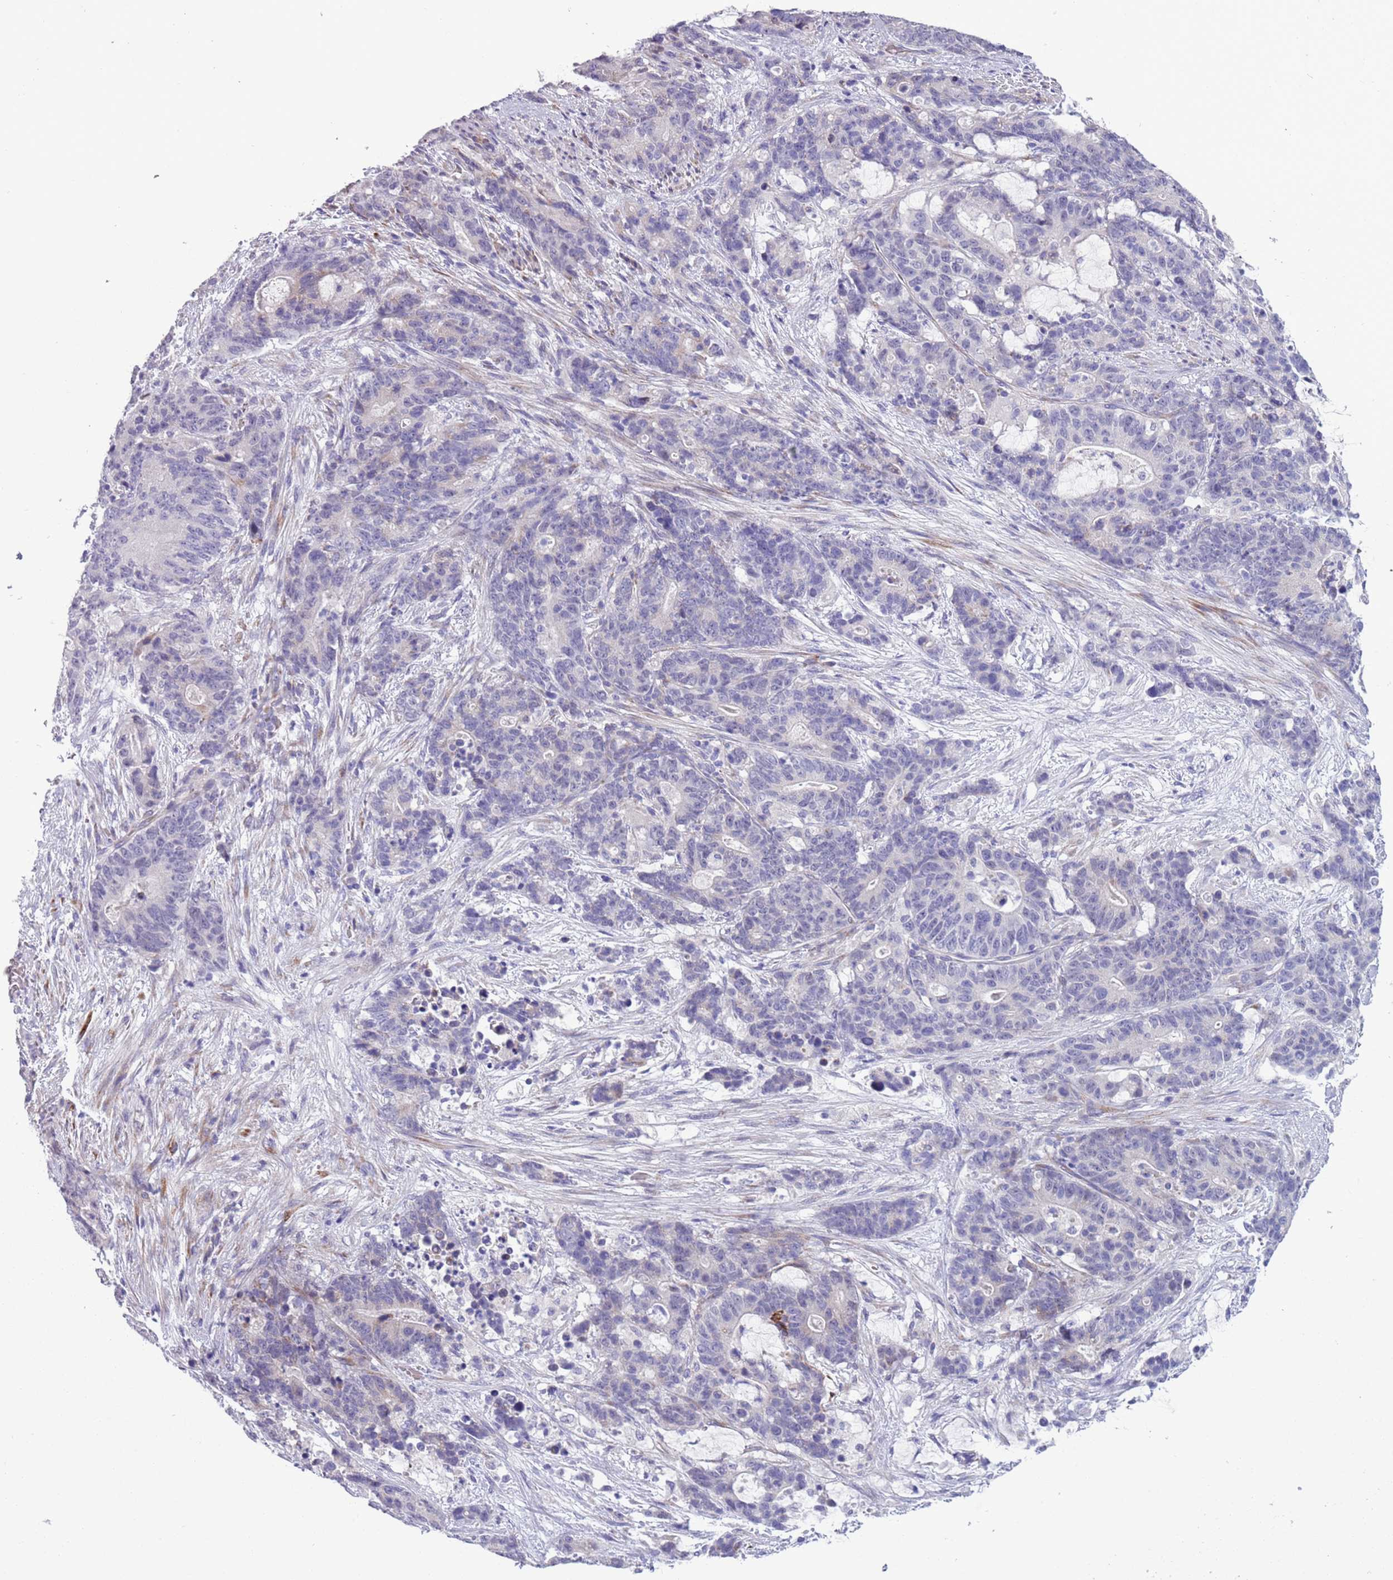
{"staining": {"intensity": "negative", "quantity": "none", "location": "none"}, "tissue": "stomach cancer", "cell_type": "Tumor cells", "image_type": "cancer", "snomed": [{"axis": "morphology", "description": "Adenocarcinoma, NOS"}, {"axis": "topography", "description": "Stomach"}], "caption": "IHC of stomach cancer demonstrates no staining in tumor cells.", "gene": "MRPL32", "patient": {"sex": "female", "age": 76}}